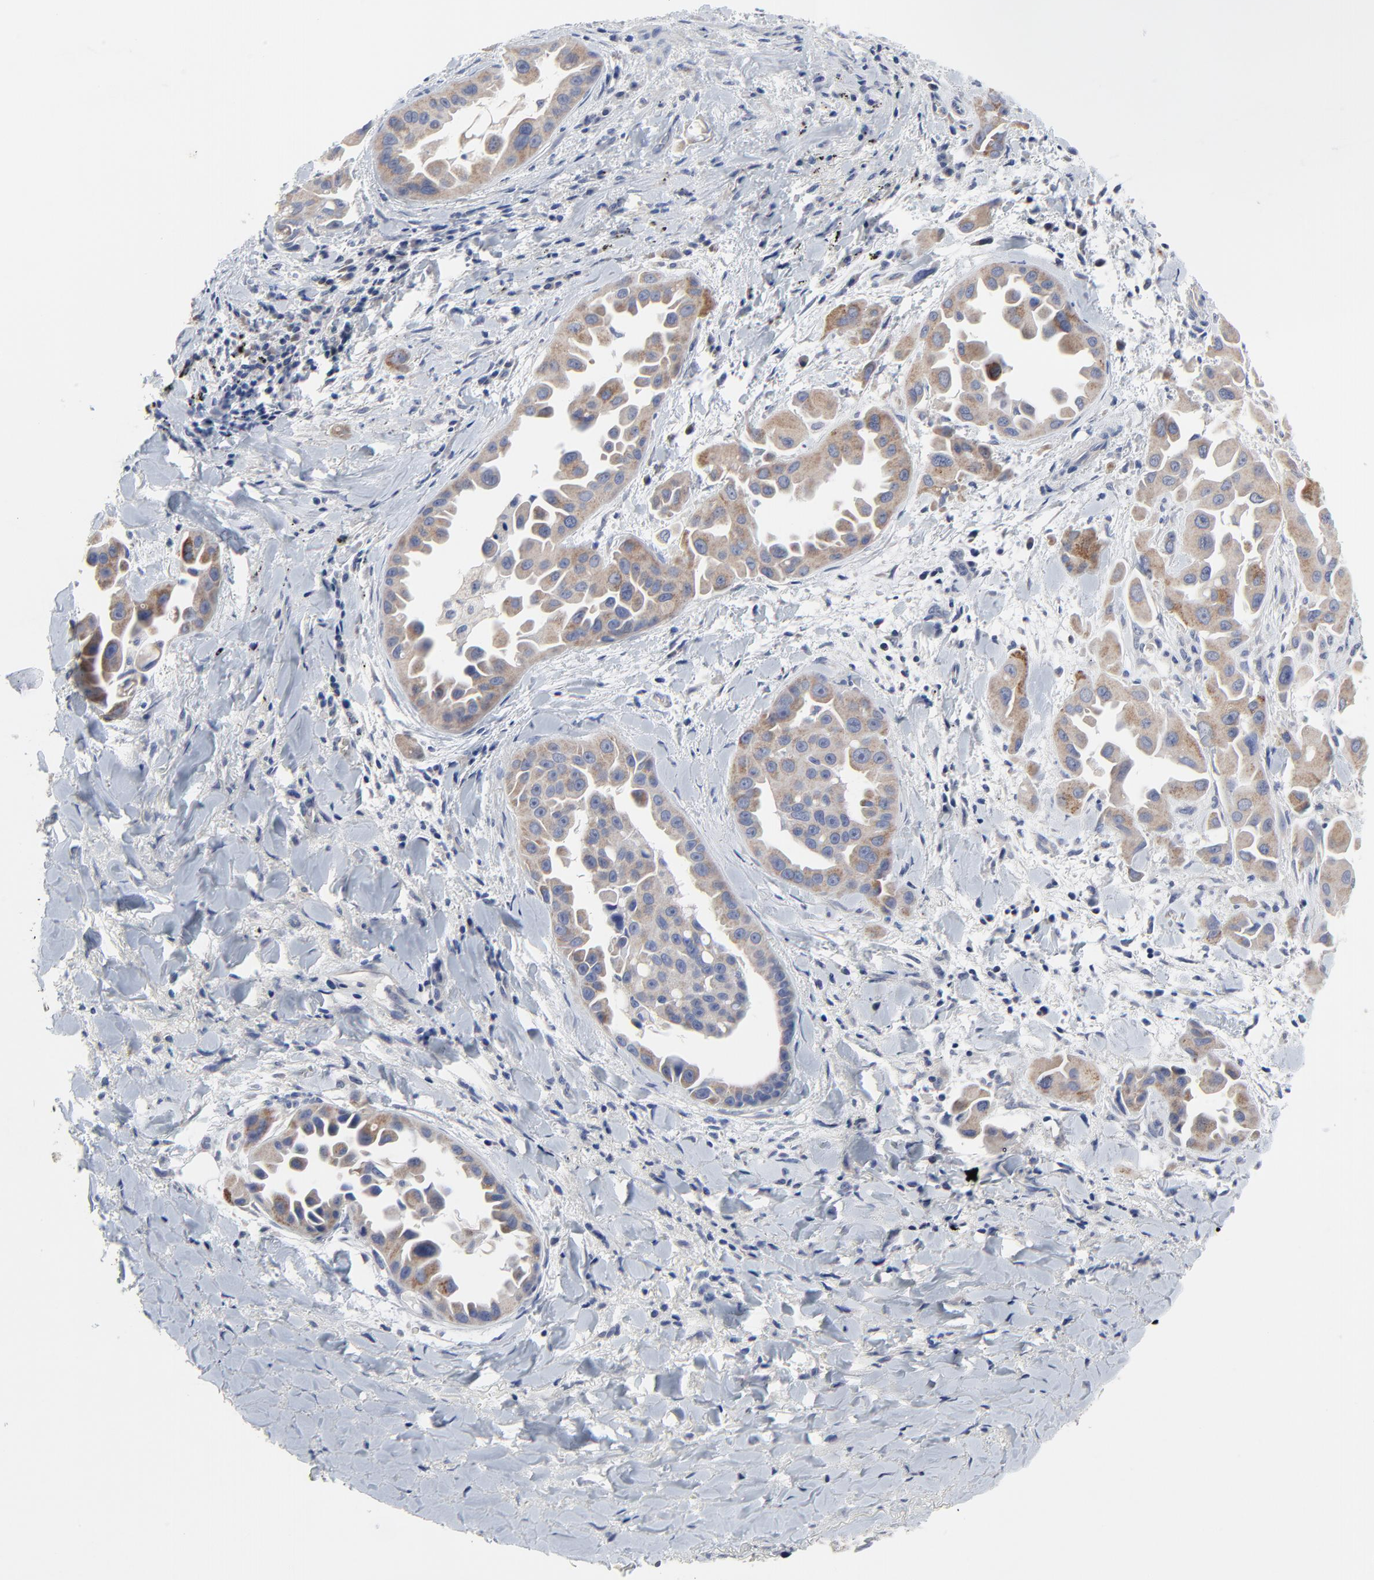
{"staining": {"intensity": "moderate", "quantity": ">75%", "location": "cytoplasmic/membranous"}, "tissue": "lung cancer", "cell_type": "Tumor cells", "image_type": "cancer", "snomed": [{"axis": "morphology", "description": "Normal tissue, NOS"}, {"axis": "morphology", "description": "Adenocarcinoma, NOS"}, {"axis": "topography", "description": "Bronchus"}], "caption": "Immunohistochemistry (IHC) (DAB) staining of human lung cancer (adenocarcinoma) exhibits moderate cytoplasmic/membranous protein expression in about >75% of tumor cells. (DAB IHC, brown staining for protein, blue staining for nuclei).", "gene": "DHRSX", "patient": {"sex": "male", "age": 68}}